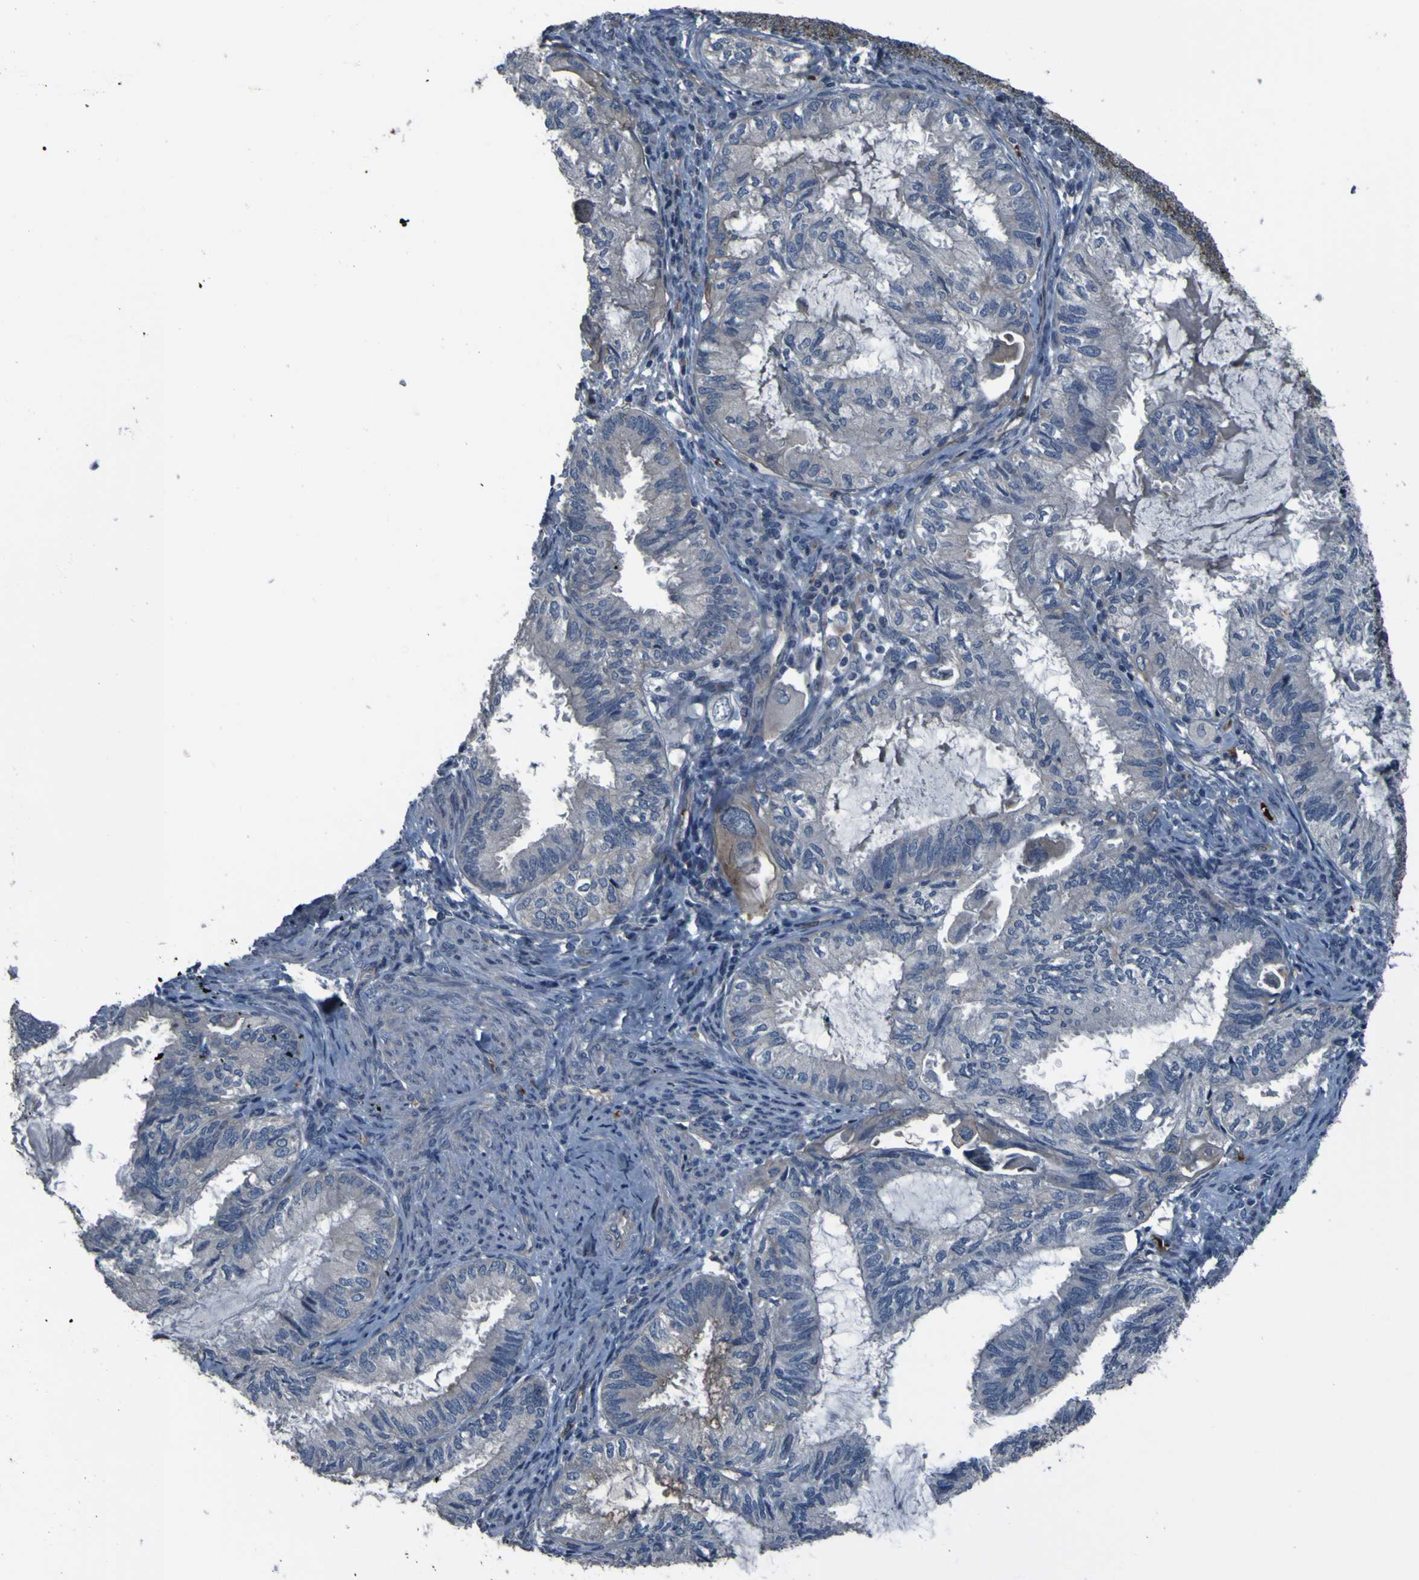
{"staining": {"intensity": "weak", "quantity": "<25%", "location": "cytoplasmic/membranous"}, "tissue": "cervical cancer", "cell_type": "Tumor cells", "image_type": "cancer", "snomed": [{"axis": "morphology", "description": "Normal tissue, NOS"}, {"axis": "morphology", "description": "Adenocarcinoma, NOS"}, {"axis": "topography", "description": "Cervix"}, {"axis": "topography", "description": "Endometrium"}], "caption": "Histopathology image shows no protein expression in tumor cells of cervical cancer (adenocarcinoma) tissue.", "gene": "GRAMD1A", "patient": {"sex": "female", "age": 86}}